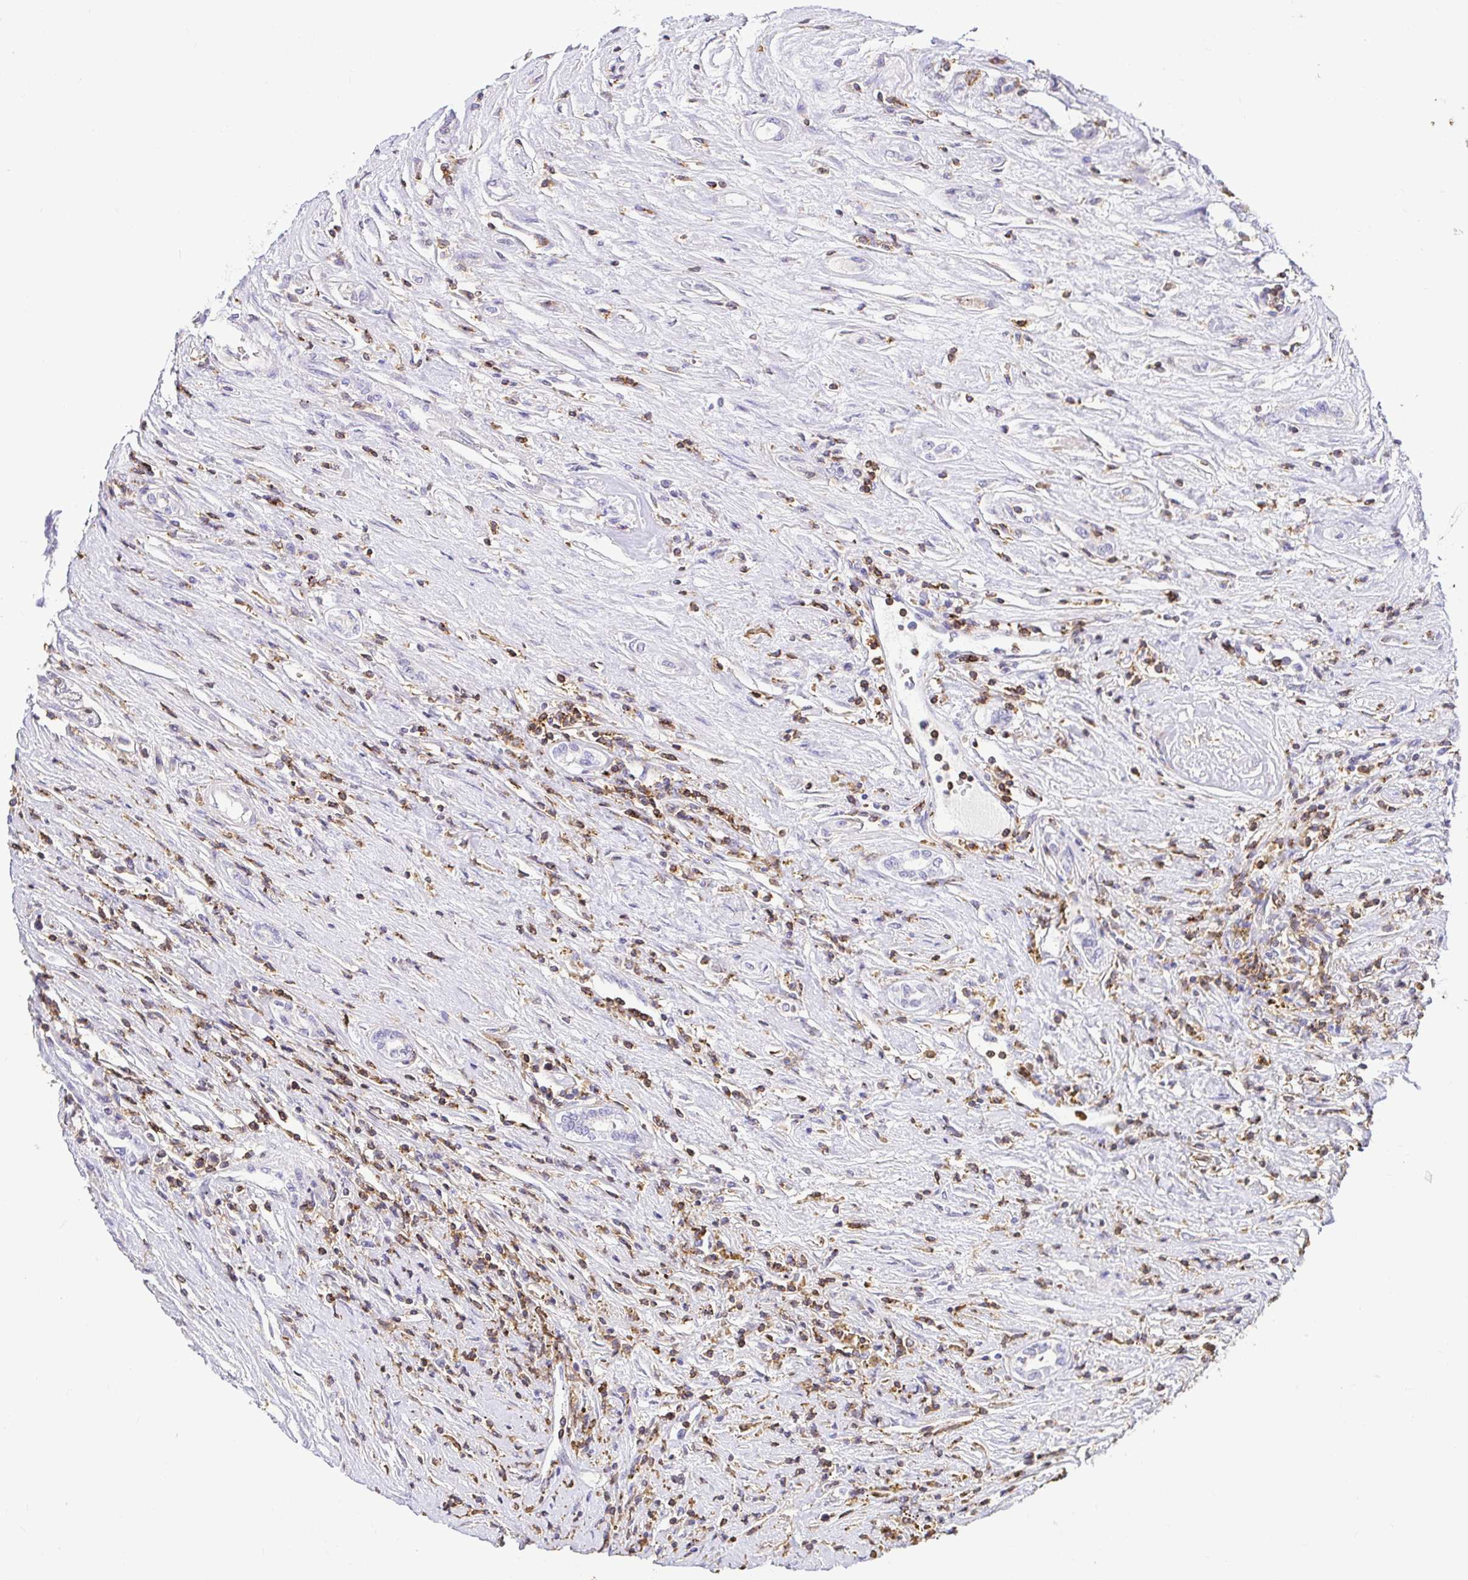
{"staining": {"intensity": "negative", "quantity": "none", "location": "none"}, "tissue": "renal cancer", "cell_type": "Tumor cells", "image_type": "cancer", "snomed": [{"axis": "morphology", "description": "Adenocarcinoma, NOS"}, {"axis": "topography", "description": "Kidney"}], "caption": "Immunohistochemistry (IHC) histopathology image of neoplastic tissue: human renal cancer stained with DAB exhibits no significant protein staining in tumor cells. (DAB immunohistochemistry (IHC) visualized using brightfield microscopy, high magnification).", "gene": "SKAP1", "patient": {"sex": "female", "age": 67}}